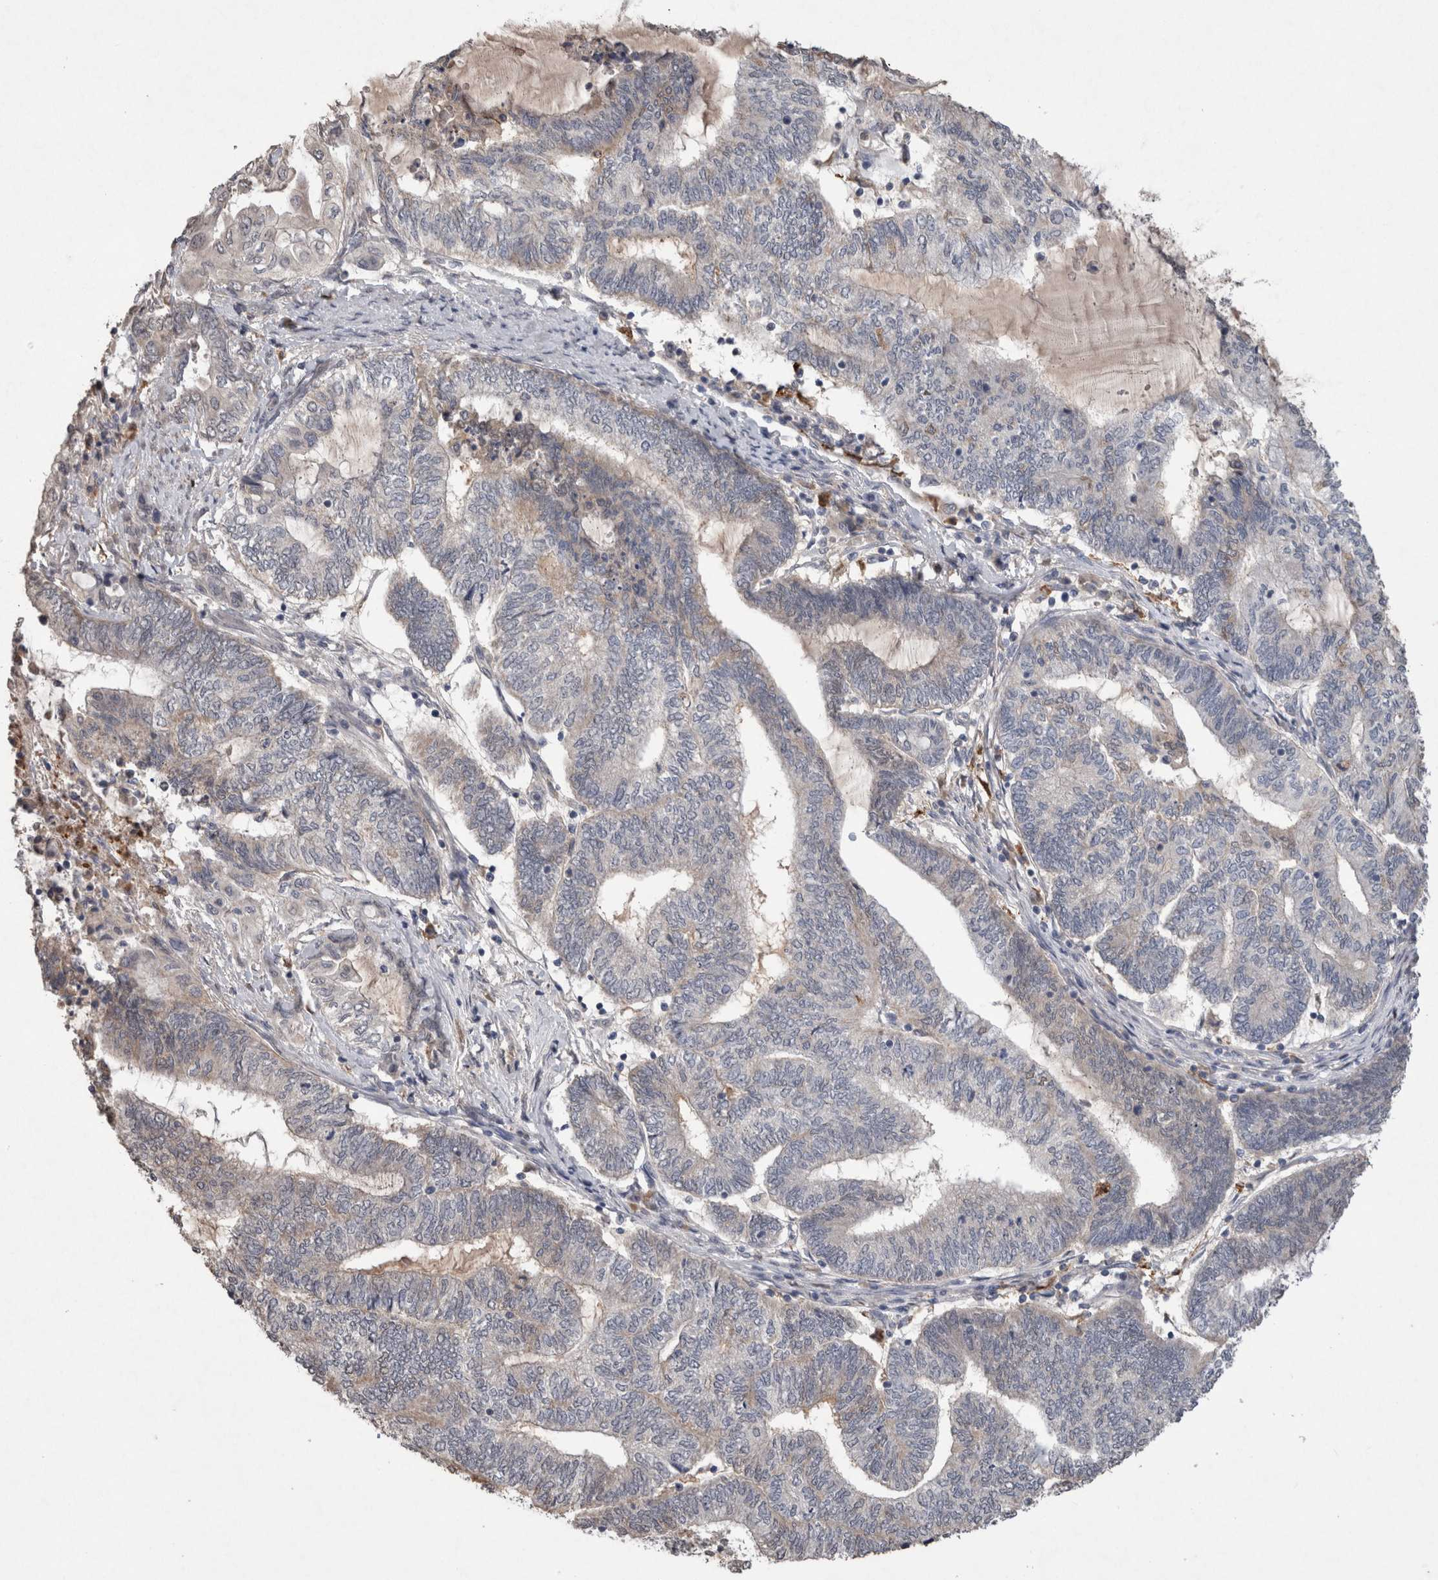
{"staining": {"intensity": "negative", "quantity": "none", "location": "none"}, "tissue": "endometrial cancer", "cell_type": "Tumor cells", "image_type": "cancer", "snomed": [{"axis": "morphology", "description": "Adenocarcinoma, NOS"}, {"axis": "topography", "description": "Uterus"}, {"axis": "topography", "description": "Endometrium"}], "caption": "Image shows no protein positivity in tumor cells of adenocarcinoma (endometrial) tissue.", "gene": "FABP7", "patient": {"sex": "female", "age": 70}}